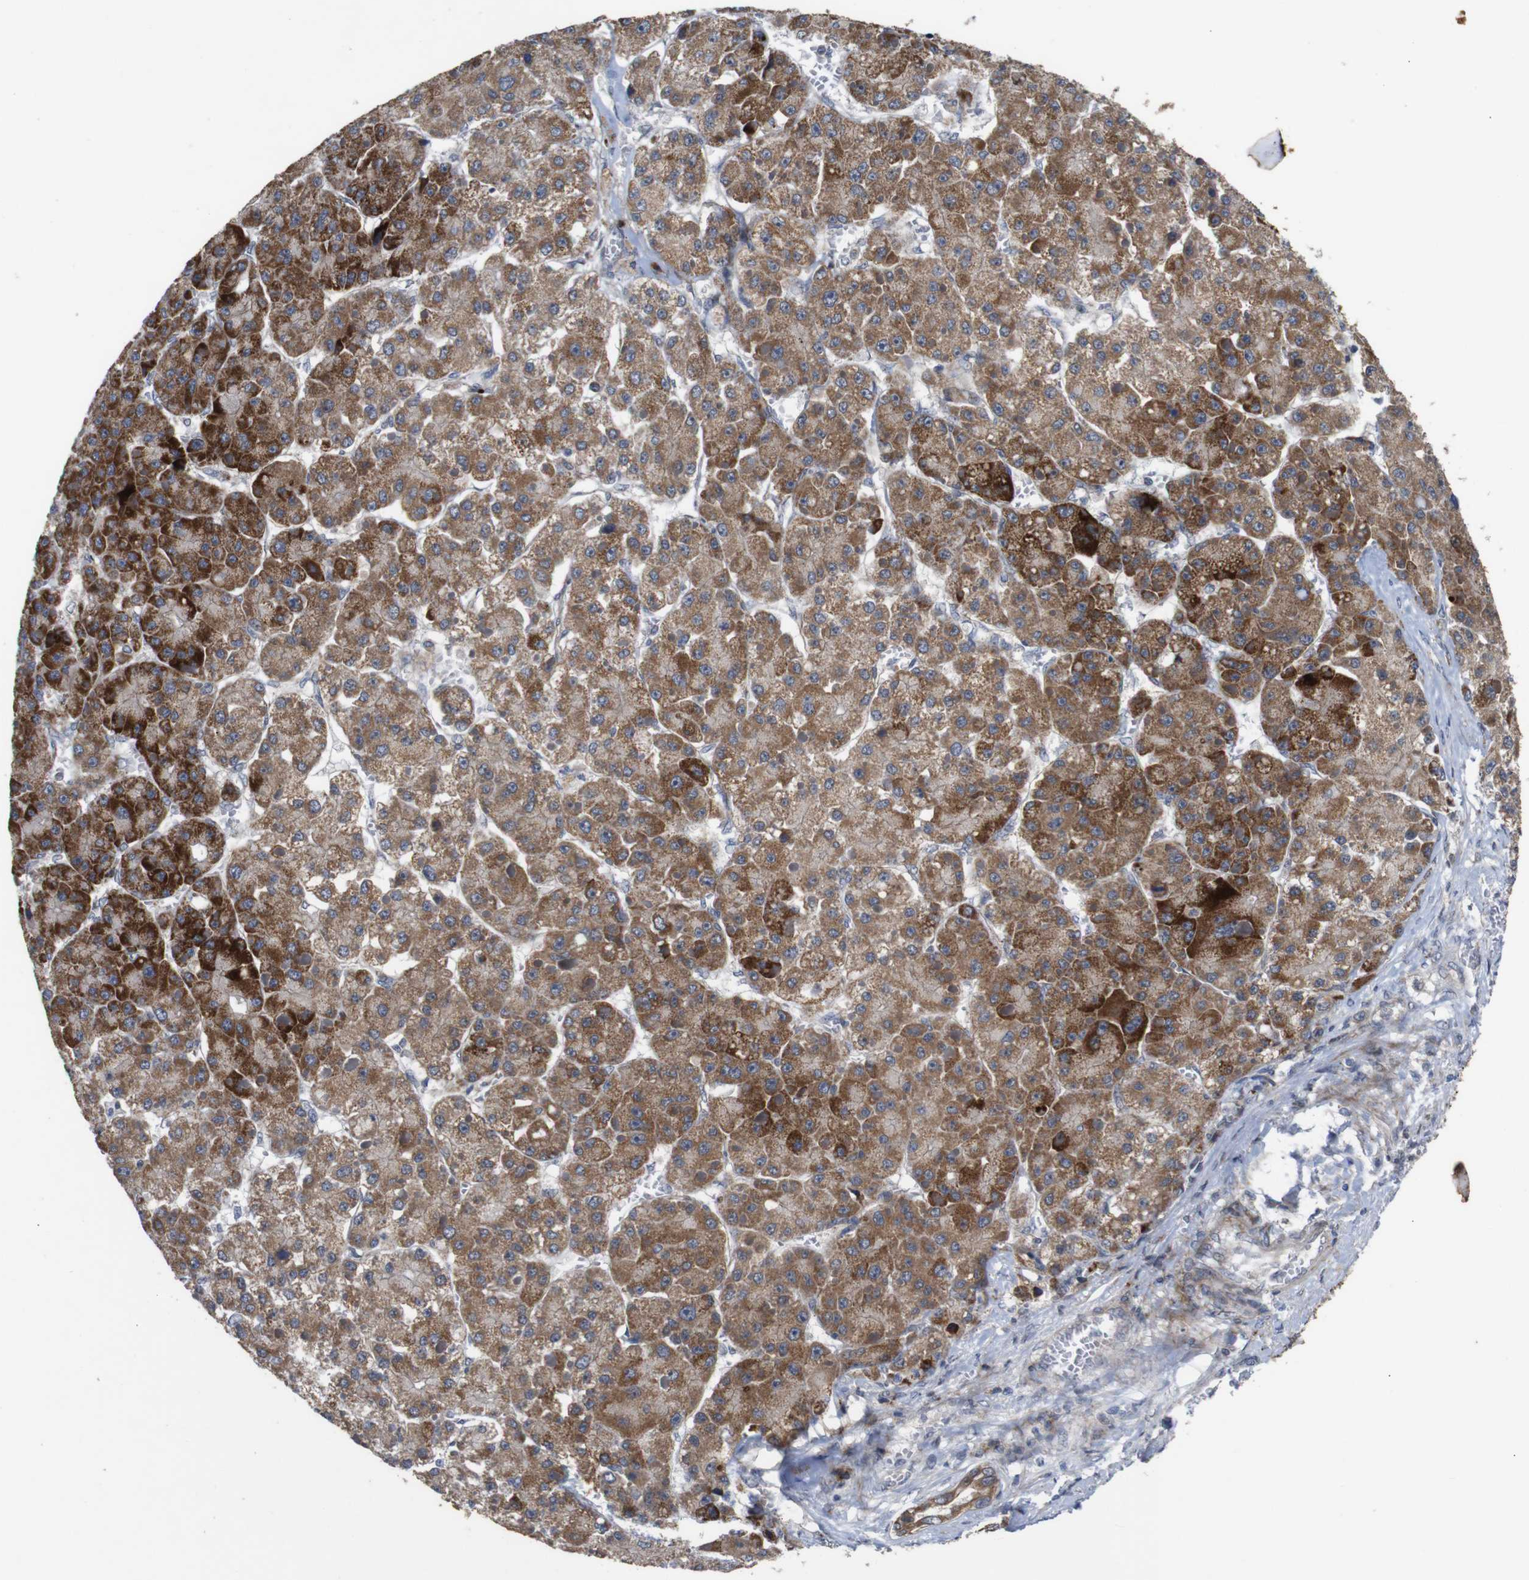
{"staining": {"intensity": "moderate", "quantity": ">75%", "location": "cytoplasmic/membranous"}, "tissue": "liver cancer", "cell_type": "Tumor cells", "image_type": "cancer", "snomed": [{"axis": "morphology", "description": "Carcinoma, Hepatocellular, NOS"}, {"axis": "topography", "description": "Liver"}], "caption": "Immunohistochemistry (IHC) photomicrograph of liver cancer (hepatocellular carcinoma) stained for a protein (brown), which displays medium levels of moderate cytoplasmic/membranous expression in approximately >75% of tumor cells.", "gene": "ATP7B", "patient": {"sex": "female", "age": 73}}